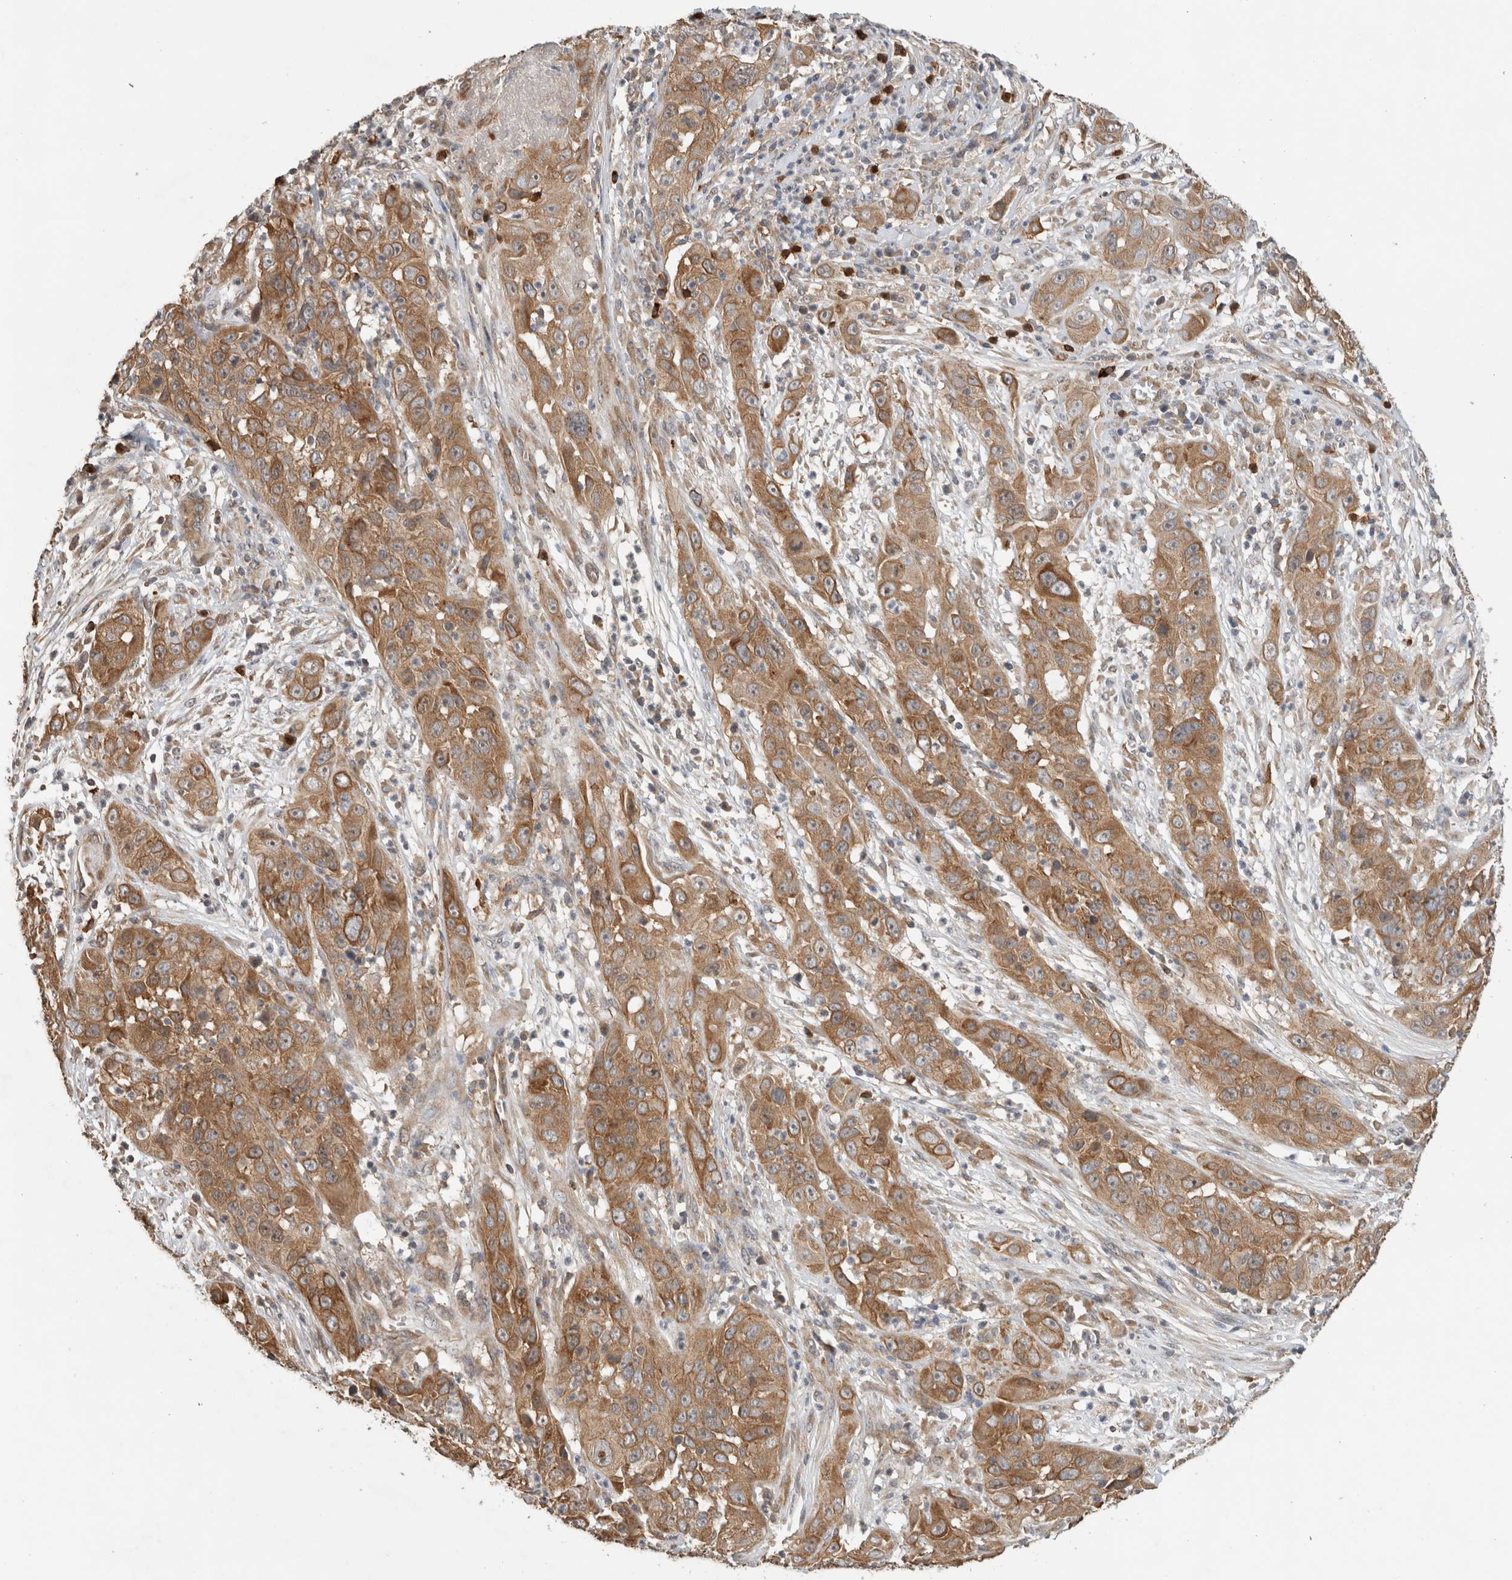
{"staining": {"intensity": "moderate", "quantity": ">75%", "location": "cytoplasmic/membranous"}, "tissue": "cervical cancer", "cell_type": "Tumor cells", "image_type": "cancer", "snomed": [{"axis": "morphology", "description": "Squamous cell carcinoma, NOS"}, {"axis": "topography", "description": "Cervix"}], "caption": "Human cervical cancer (squamous cell carcinoma) stained with a protein marker shows moderate staining in tumor cells.", "gene": "PUM1", "patient": {"sex": "female", "age": 32}}